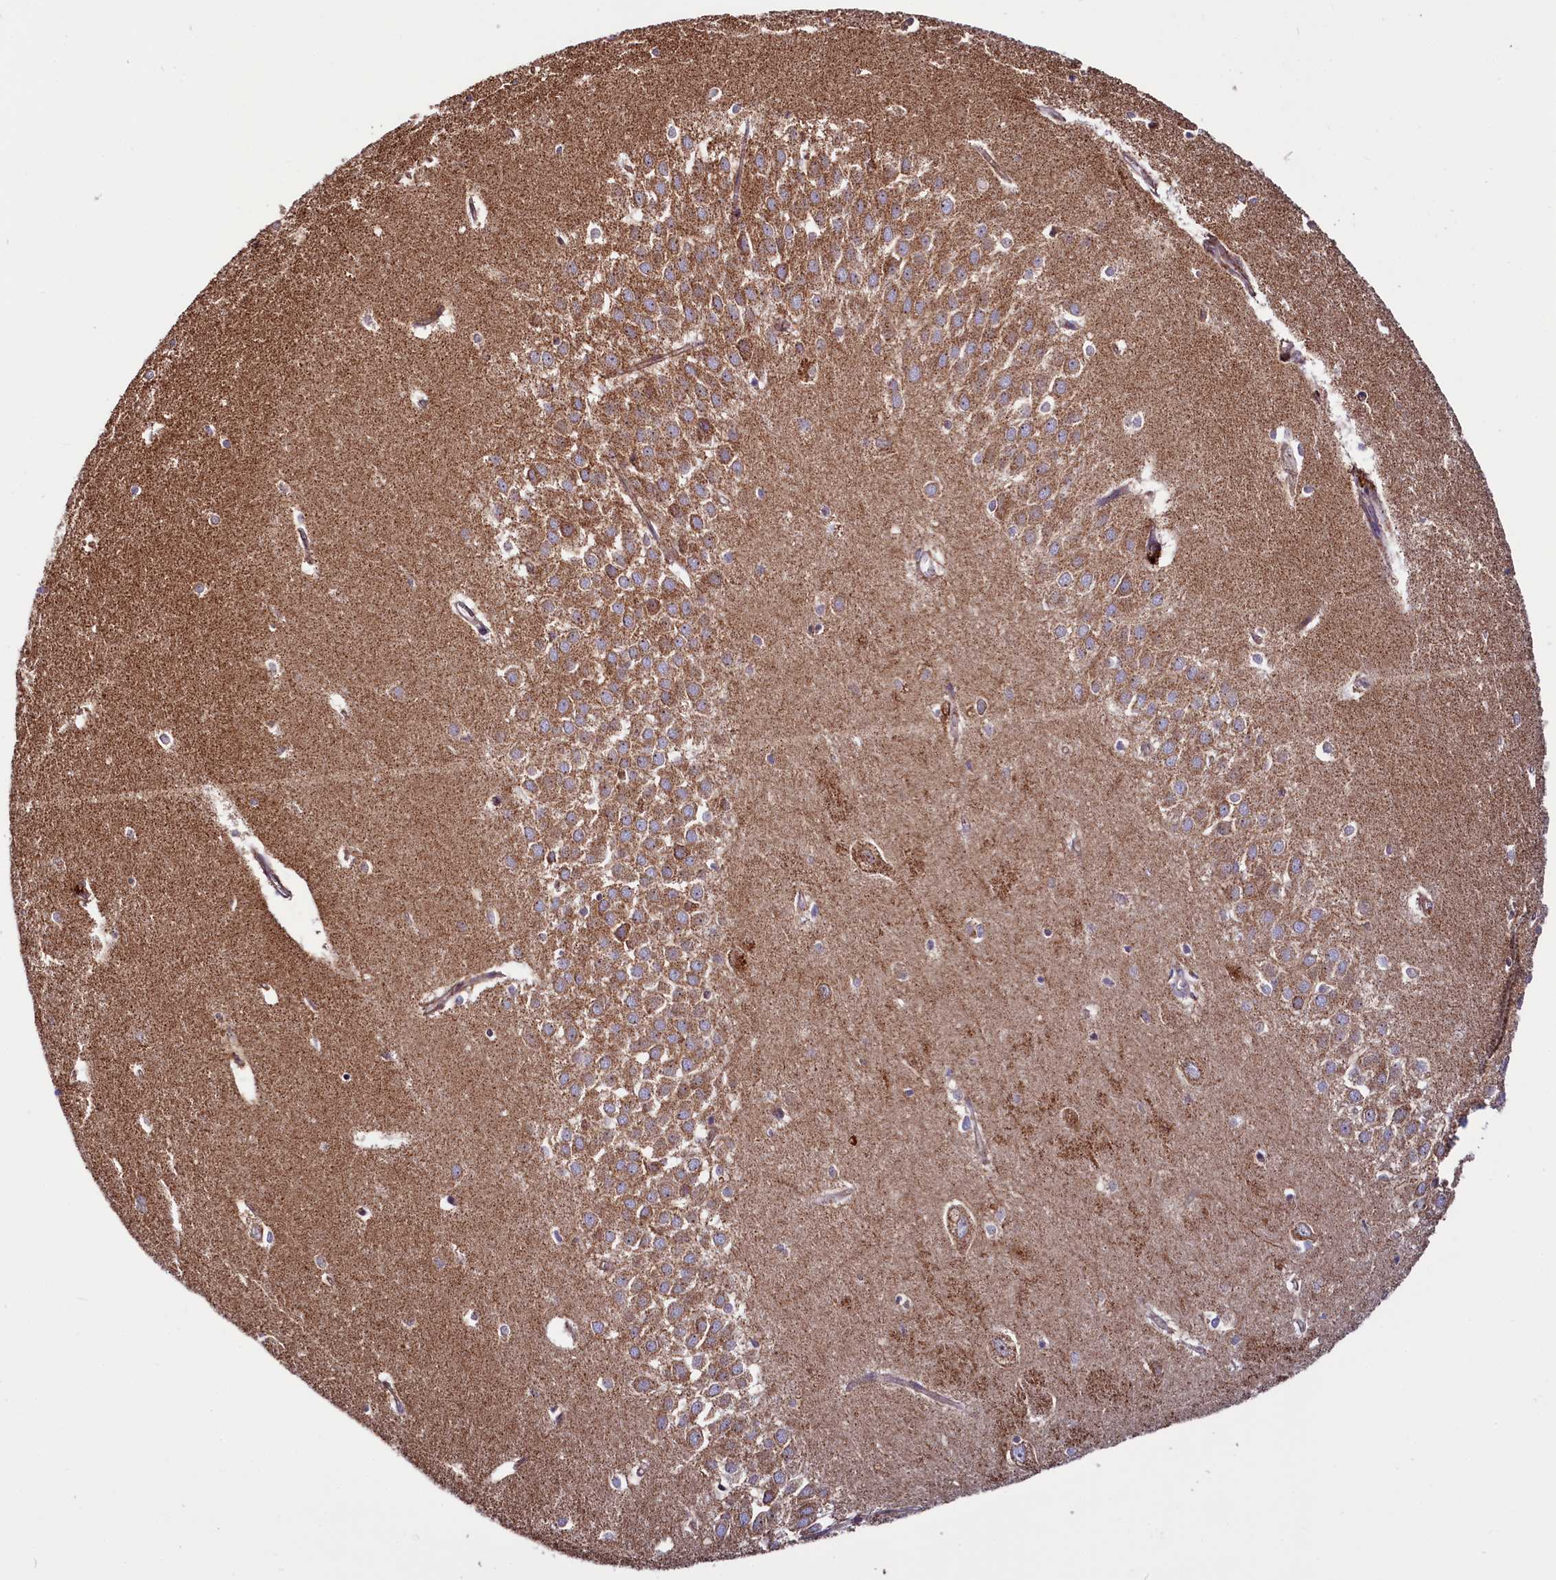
{"staining": {"intensity": "moderate", "quantity": "25%-75%", "location": "cytoplasmic/membranous"}, "tissue": "hippocampus", "cell_type": "Glial cells", "image_type": "normal", "snomed": [{"axis": "morphology", "description": "Normal tissue, NOS"}, {"axis": "topography", "description": "Hippocampus"}], "caption": "Brown immunohistochemical staining in benign hippocampus displays moderate cytoplasmic/membranous positivity in about 25%-75% of glial cells.", "gene": "NUDT15", "patient": {"sex": "female", "age": 64}}